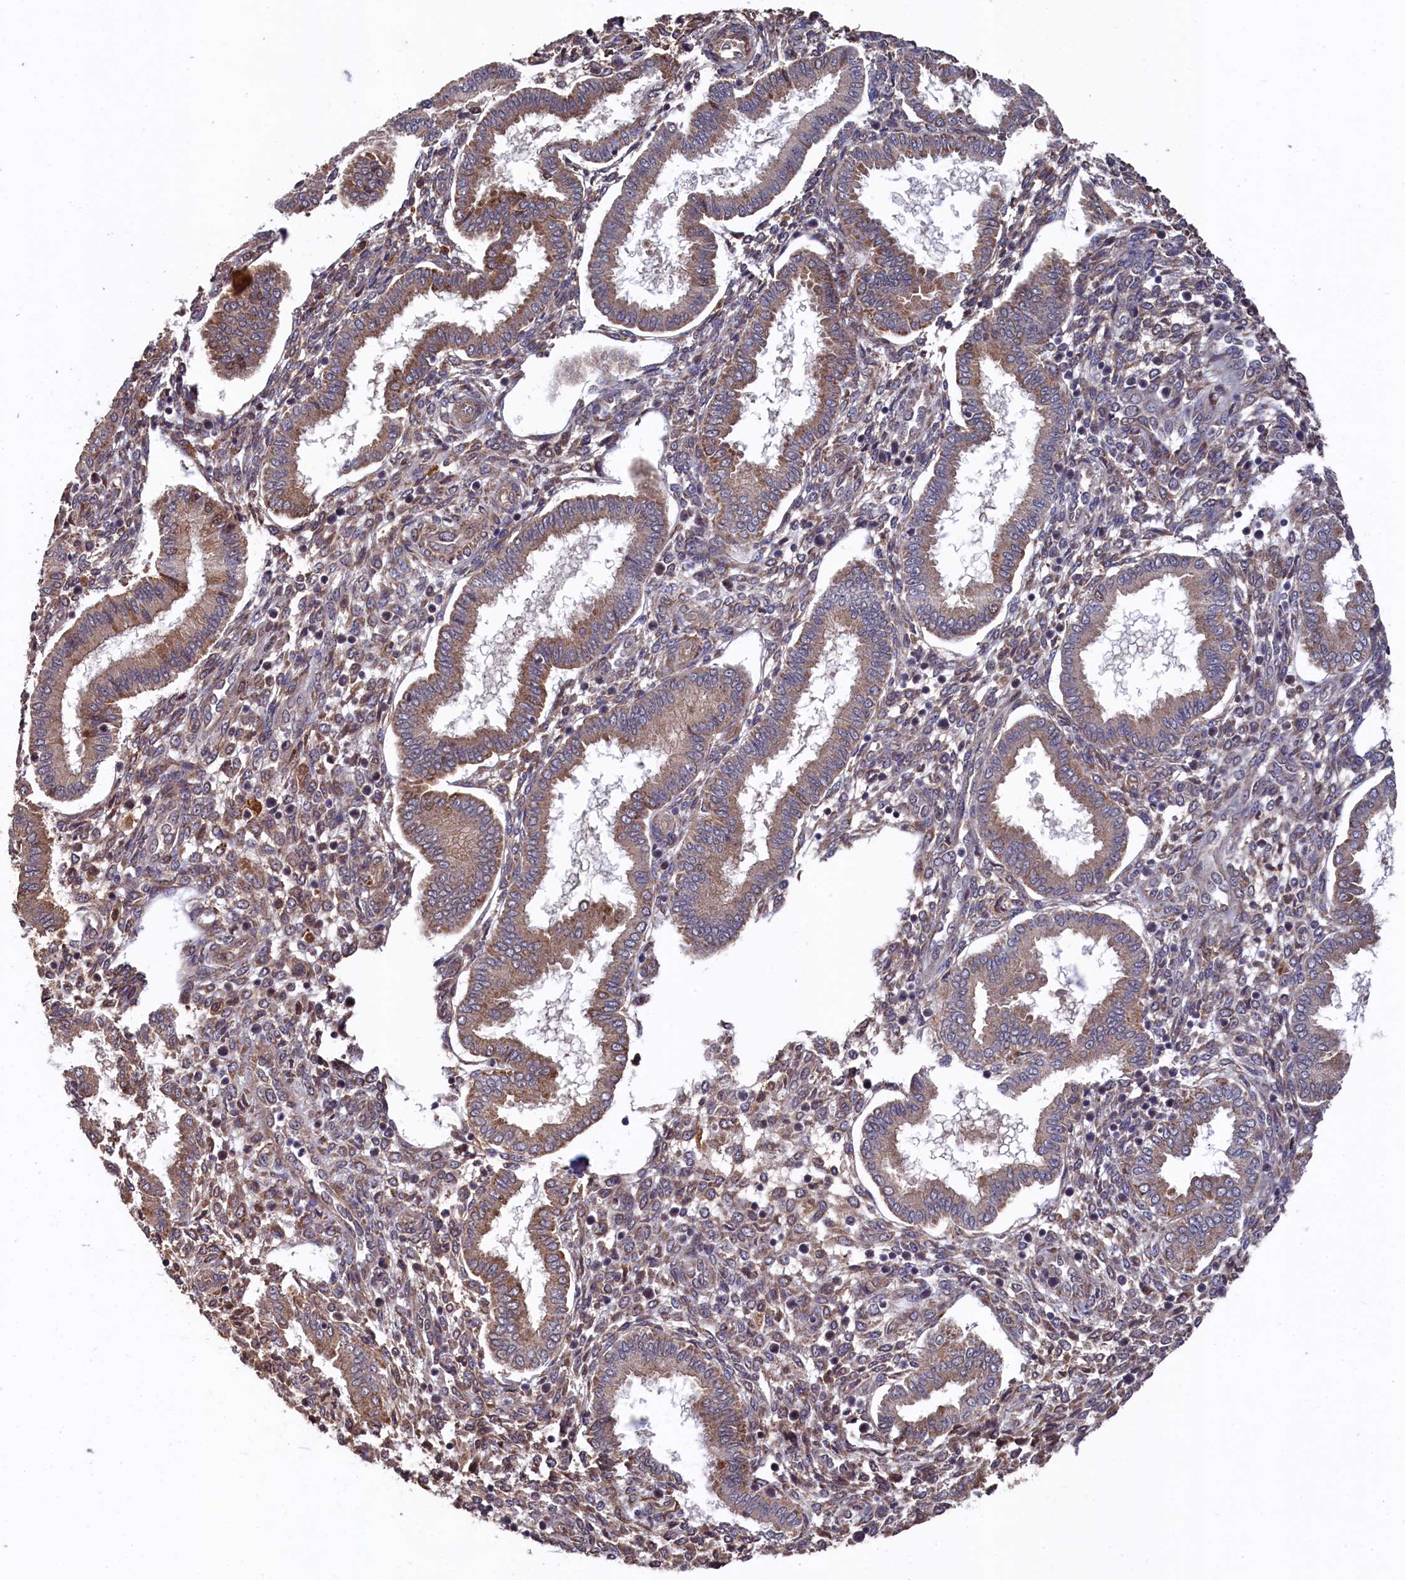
{"staining": {"intensity": "moderate", "quantity": "25%-75%", "location": "cytoplasmic/membranous"}, "tissue": "endometrium", "cell_type": "Cells in endometrial stroma", "image_type": "normal", "snomed": [{"axis": "morphology", "description": "Normal tissue, NOS"}, {"axis": "topography", "description": "Endometrium"}], "caption": "Normal endometrium demonstrates moderate cytoplasmic/membranous positivity in about 25%-75% of cells in endometrial stroma.", "gene": "SLC12A4", "patient": {"sex": "female", "age": 24}}